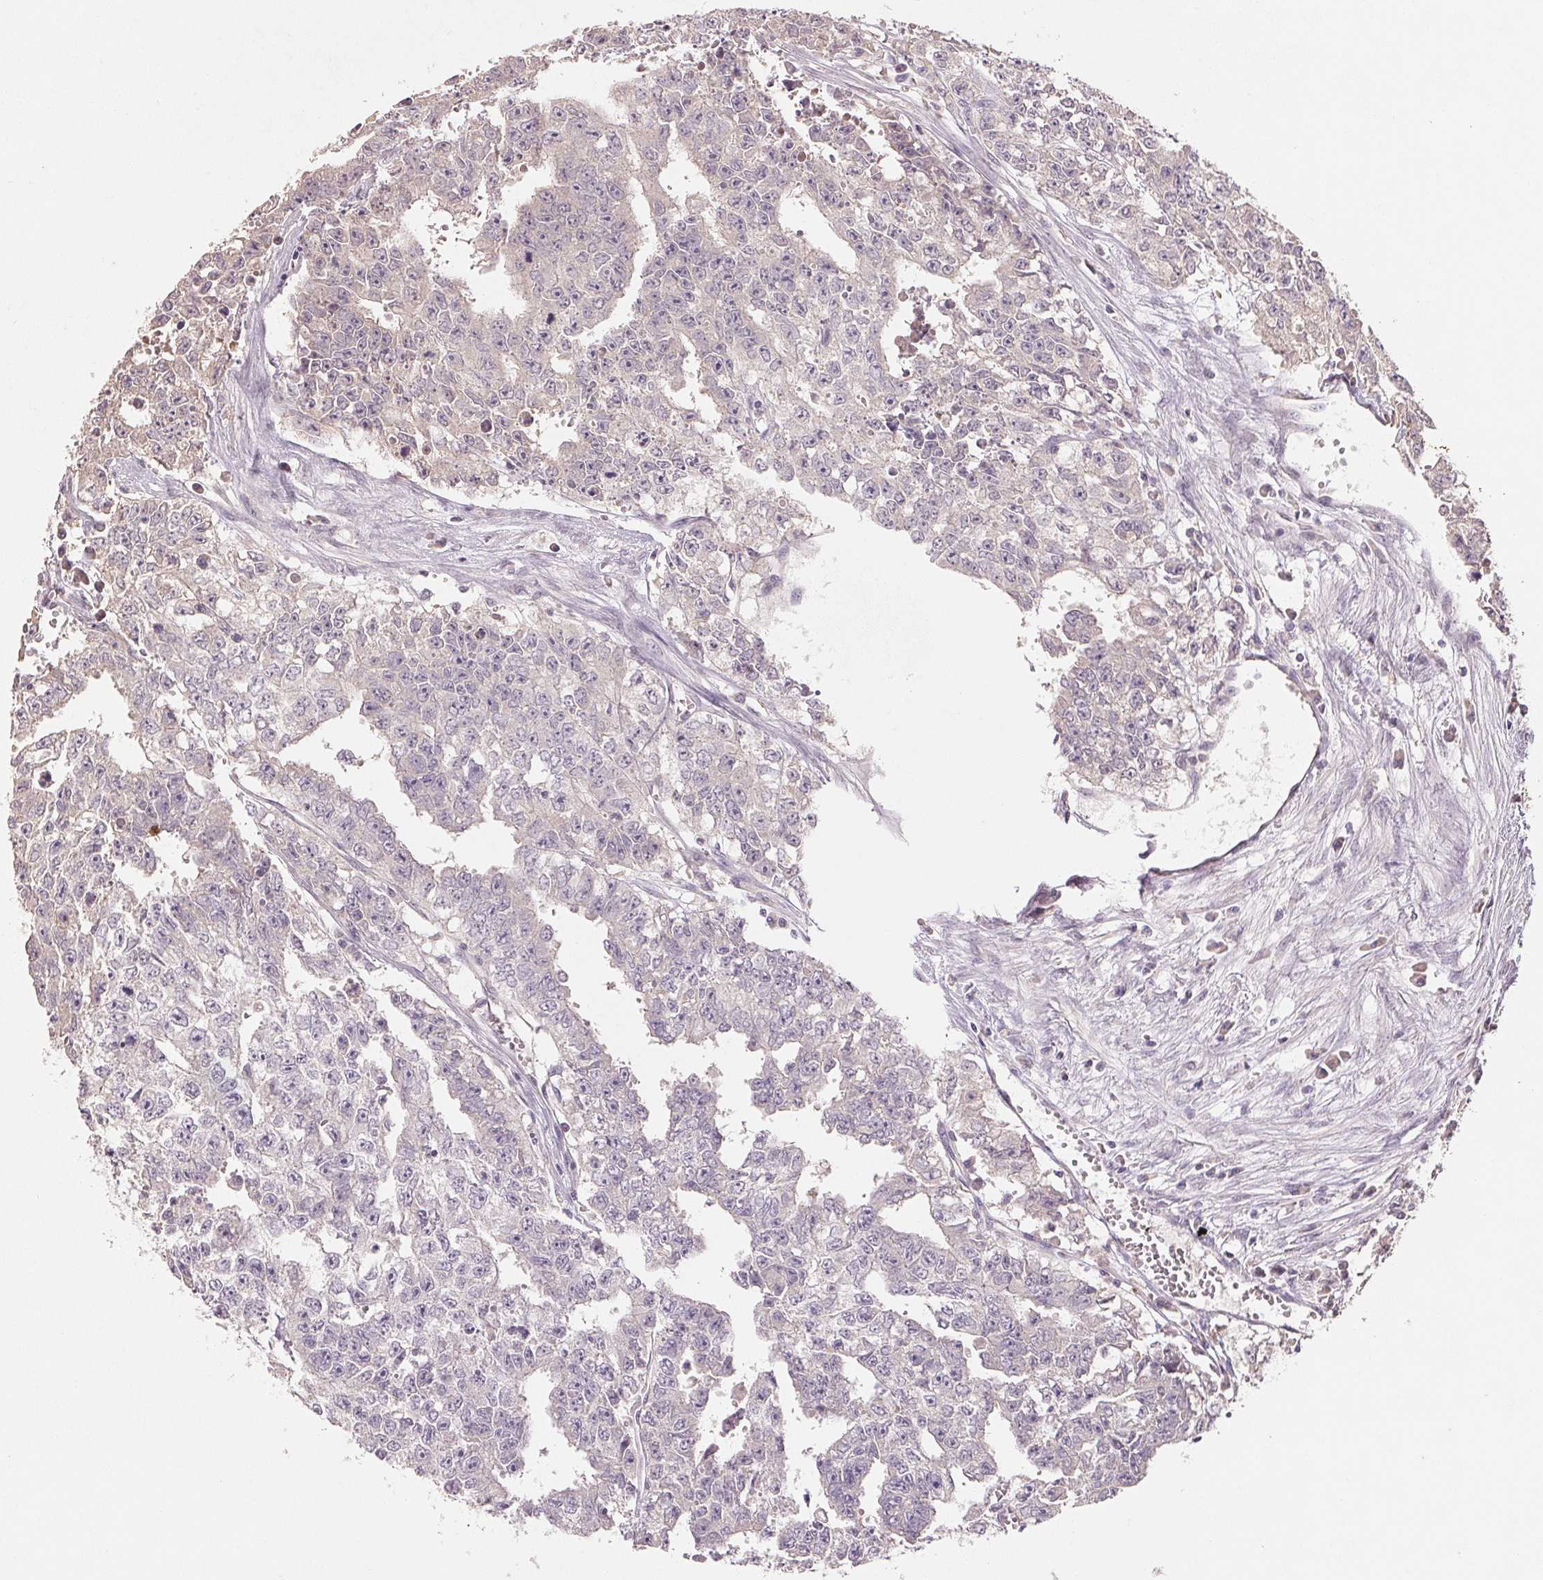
{"staining": {"intensity": "negative", "quantity": "none", "location": "none"}, "tissue": "testis cancer", "cell_type": "Tumor cells", "image_type": "cancer", "snomed": [{"axis": "morphology", "description": "Carcinoma, Embryonal, NOS"}, {"axis": "morphology", "description": "Teratoma, malignant, NOS"}, {"axis": "topography", "description": "Testis"}], "caption": "Testis cancer (malignant teratoma) stained for a protein using immunohistochemistry (IHC) displays no expression tumor cells.", "gene": "COX14", "patient": {"sex": "male", "age": 24}}